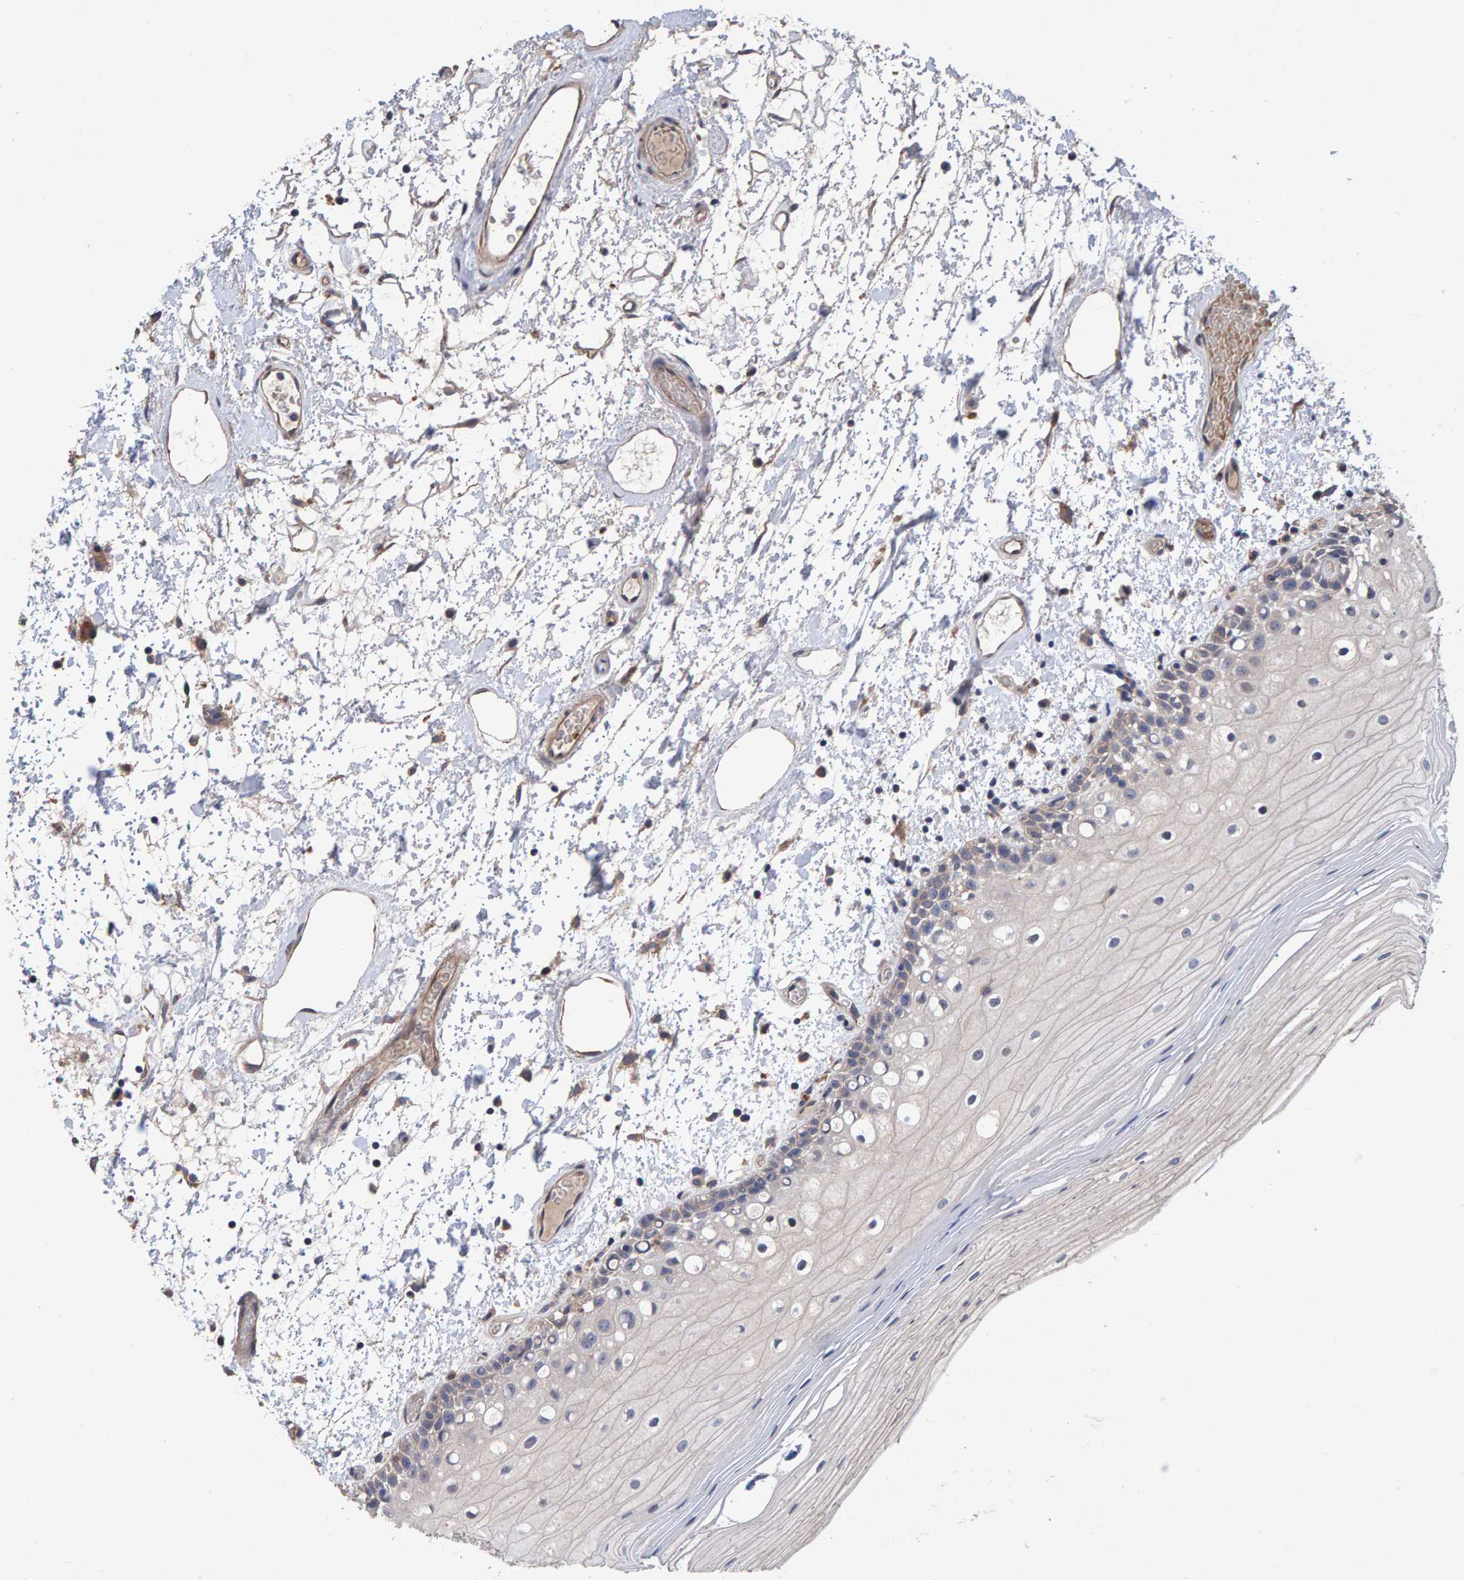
{"staining": {"intensity": "weak", "quantity": "<25%", "location": "cytoplasmic/membranous"}, "tissue": "oral mucosa", "cell_type": "Squamous epithelial cells", "image_type": "normal", "snomed": [{"axis": "morphology", "description": "Normal tissue, NOS"}, {"axis": "topography", "description": "Oral tissue"}], "caption": "IHC of benign human oral mucosa exhibits no expression in squamous epithelial cells. Nuclei are stained in blue.", "gene": "EFR3A", "patient": {"sex": "male", "age": 52}}